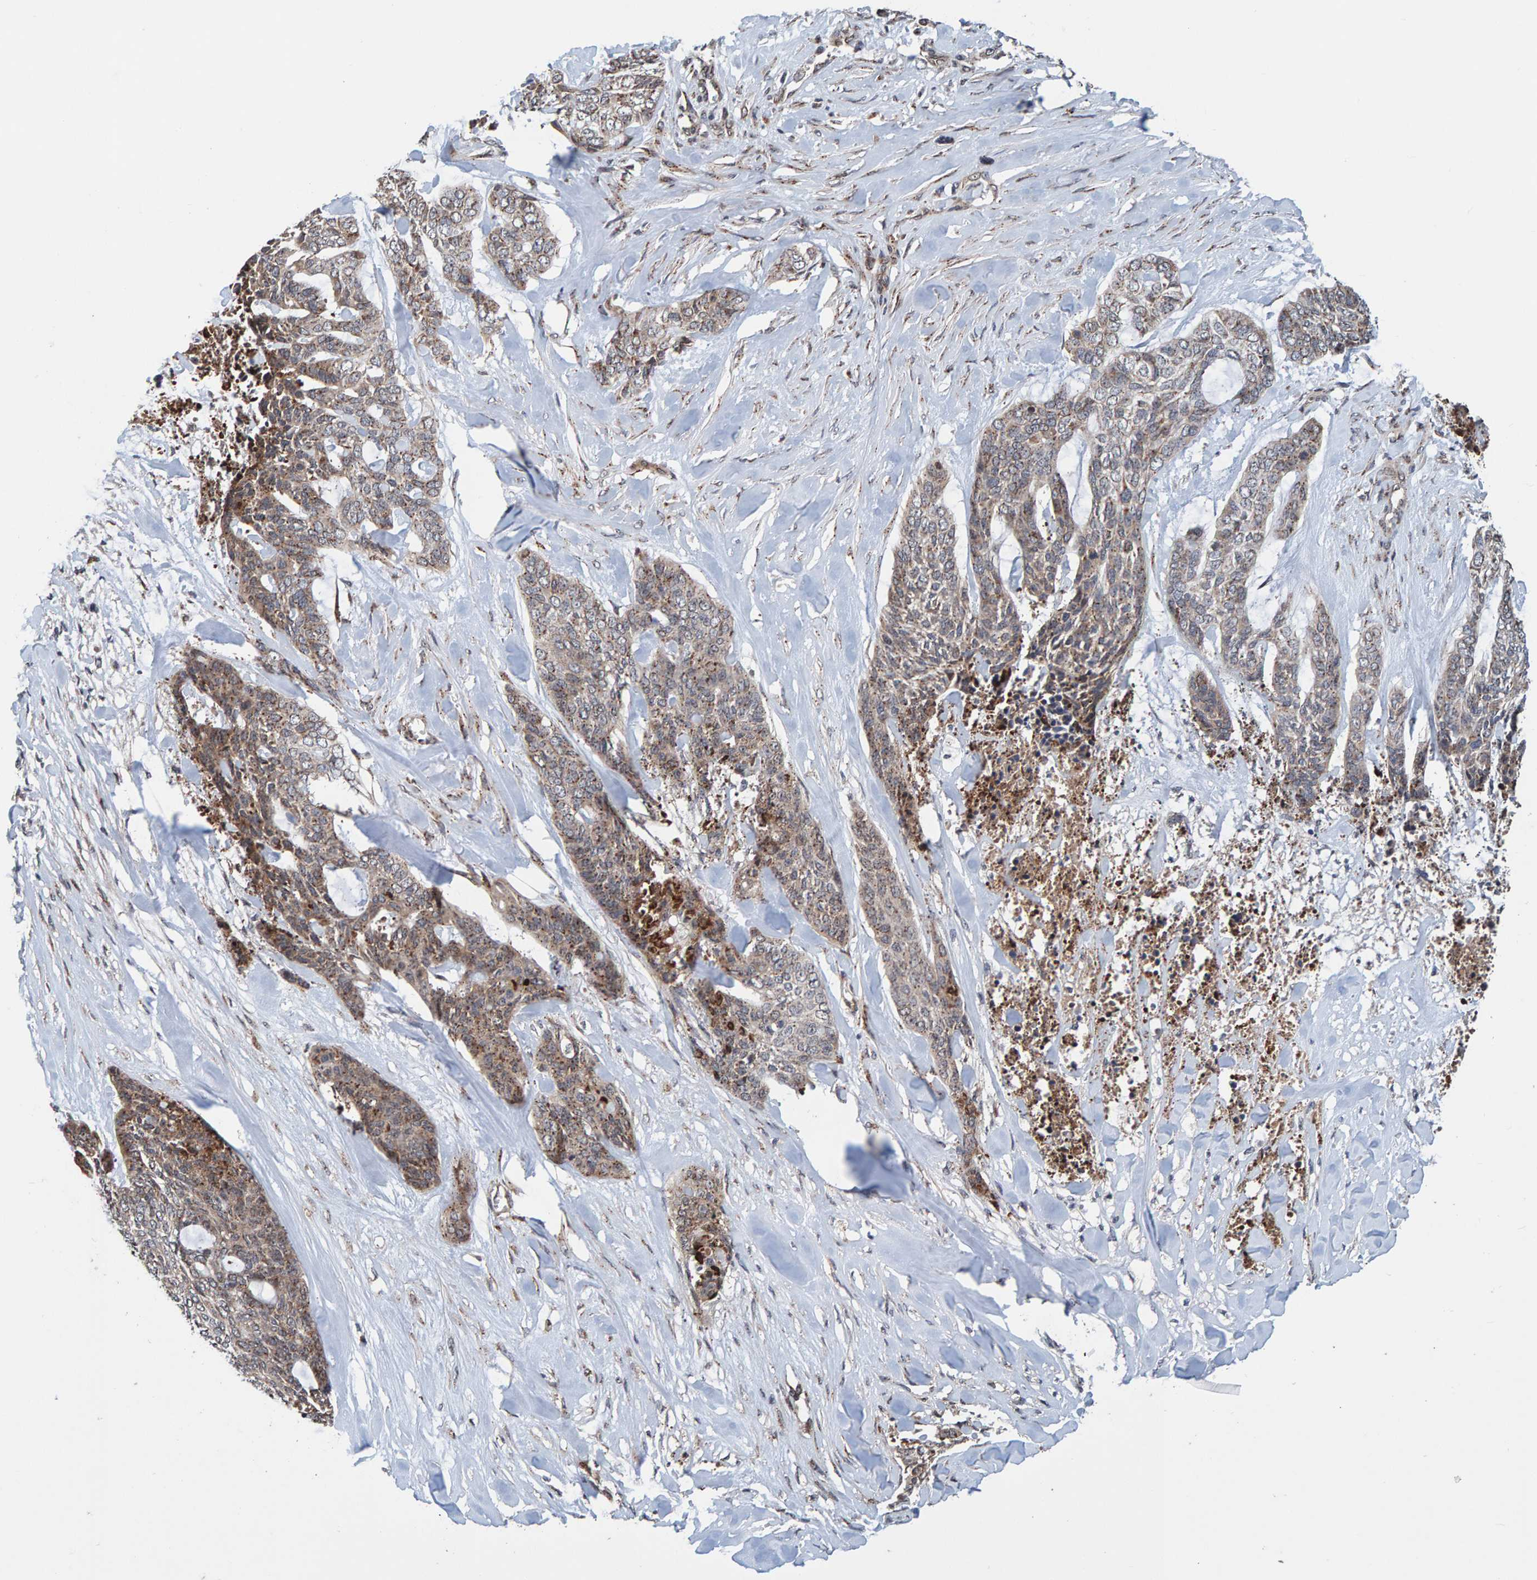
{"staining": {"intensity": "weak", "quantity": ">75%", "location": "cytoplasmic/membranous"}, "tissue": "skin cancer", "cell_type": "Tumor cells", "image_type": "cancer", "snomed": [{"axis": "morphology", "description": "Basal cell carcinoma"}, {"axis": "topography", "description": "Skin"}], "caption": "Immunohistochemical staining of human basal cell carcinoma (skin) exhibits low levels of weak cytoplasmic/membranous staining in about >75% of tumor cells.", "gene": "CCDC25", "patient": {"sex": "female", "age": 64}}